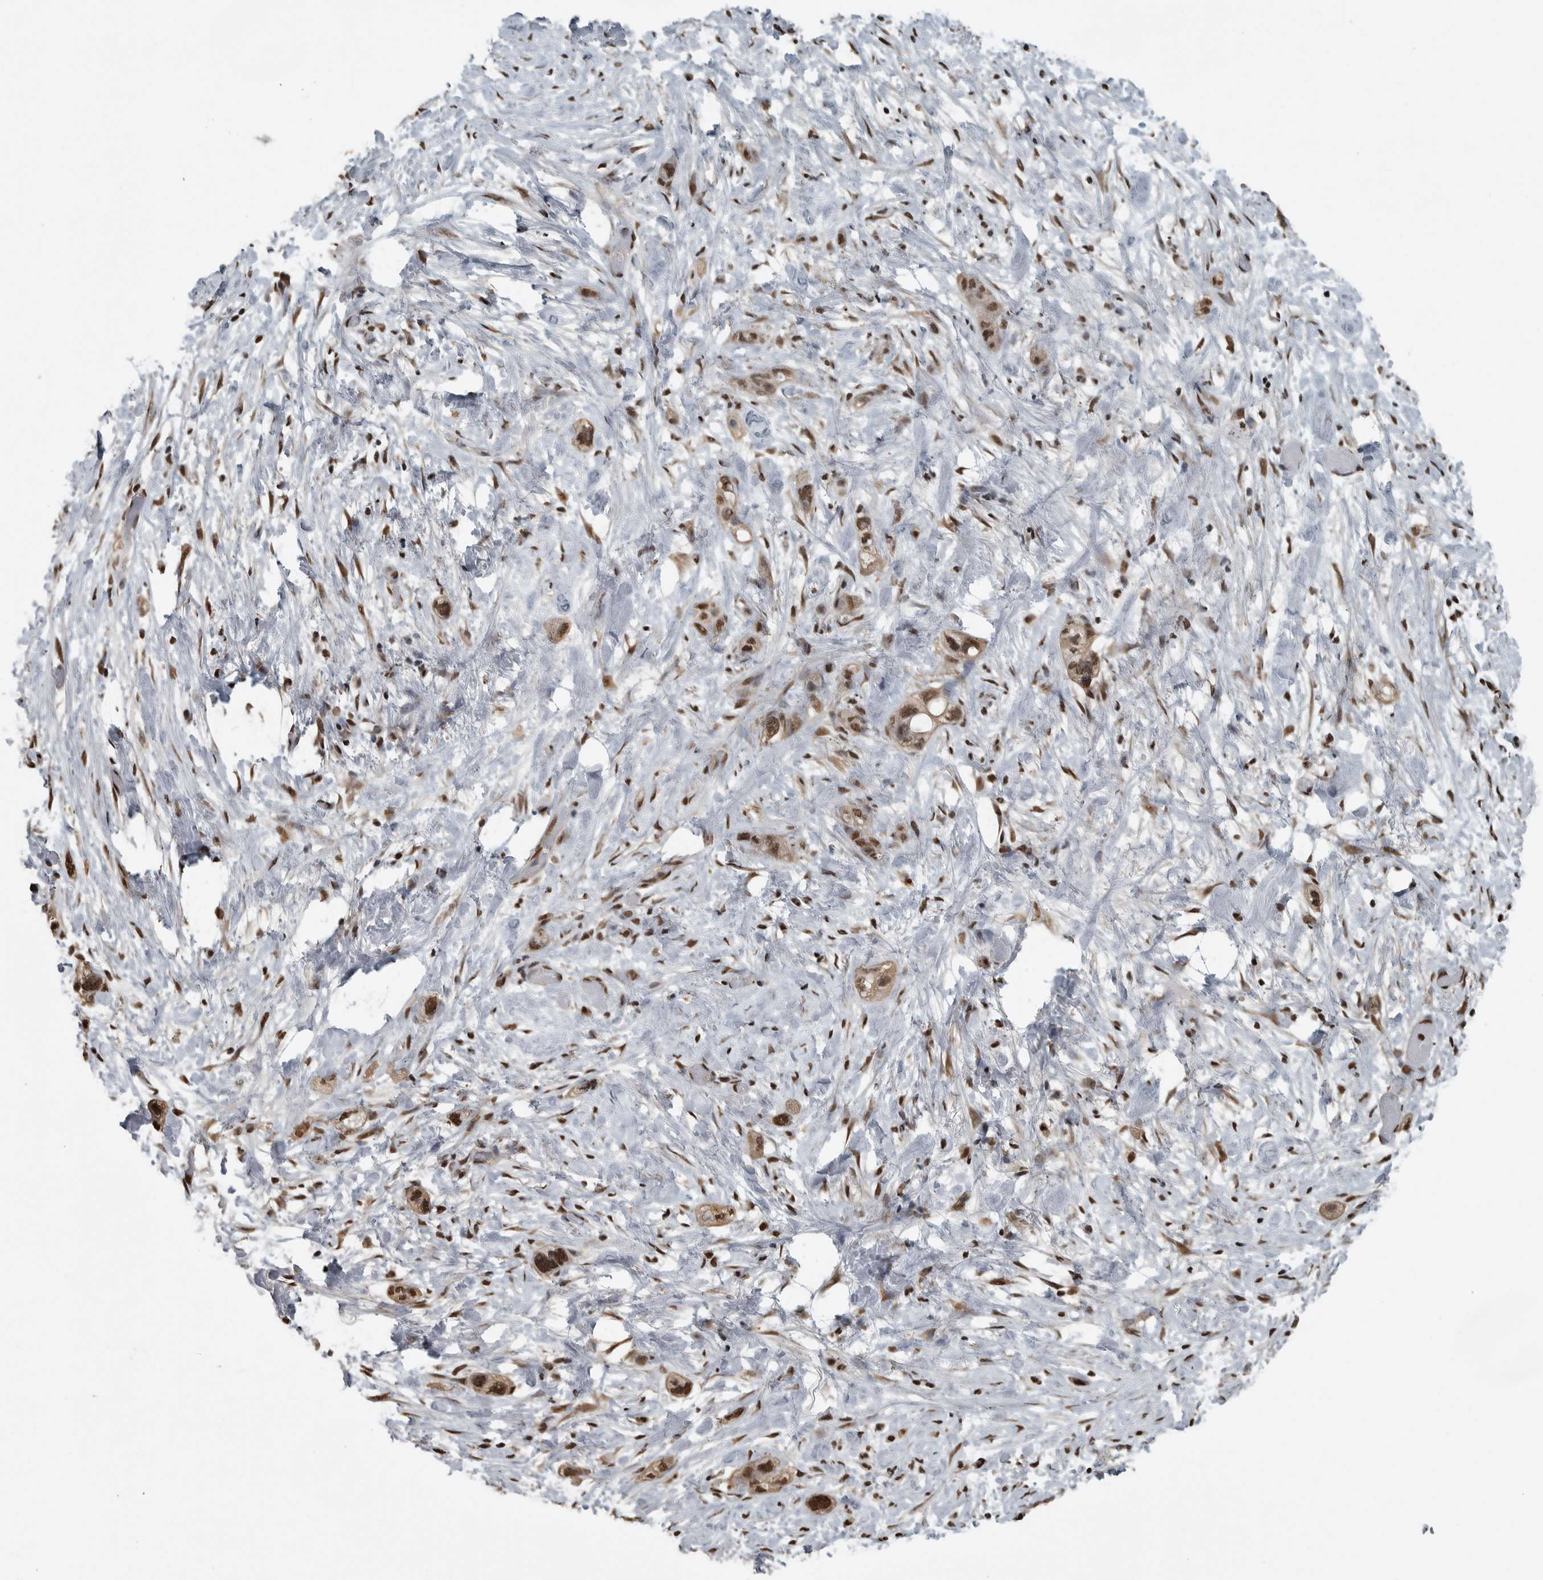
{"staining": {"intensity": "strong", "quantity": ">75%", "location": "nuclear"}, "tissue": "stomach cancer", "cell_type": "Tumor cells", "image_type": "cancer", "snomed": [{"axis": "morphology", "description": "Adenocarcinoma, NOS"}, {"axis": "topography", "description": "Stomach"}, {"axis": "topography", "description": "Stomach, lower"}], "caption": "This is an image of immunohistochemistry staining of stomach cancer, which shows strong staining in the nuclear of tumor cells.", "gene": "TGS1", "patient": {"sex": "female", "age": 48}}